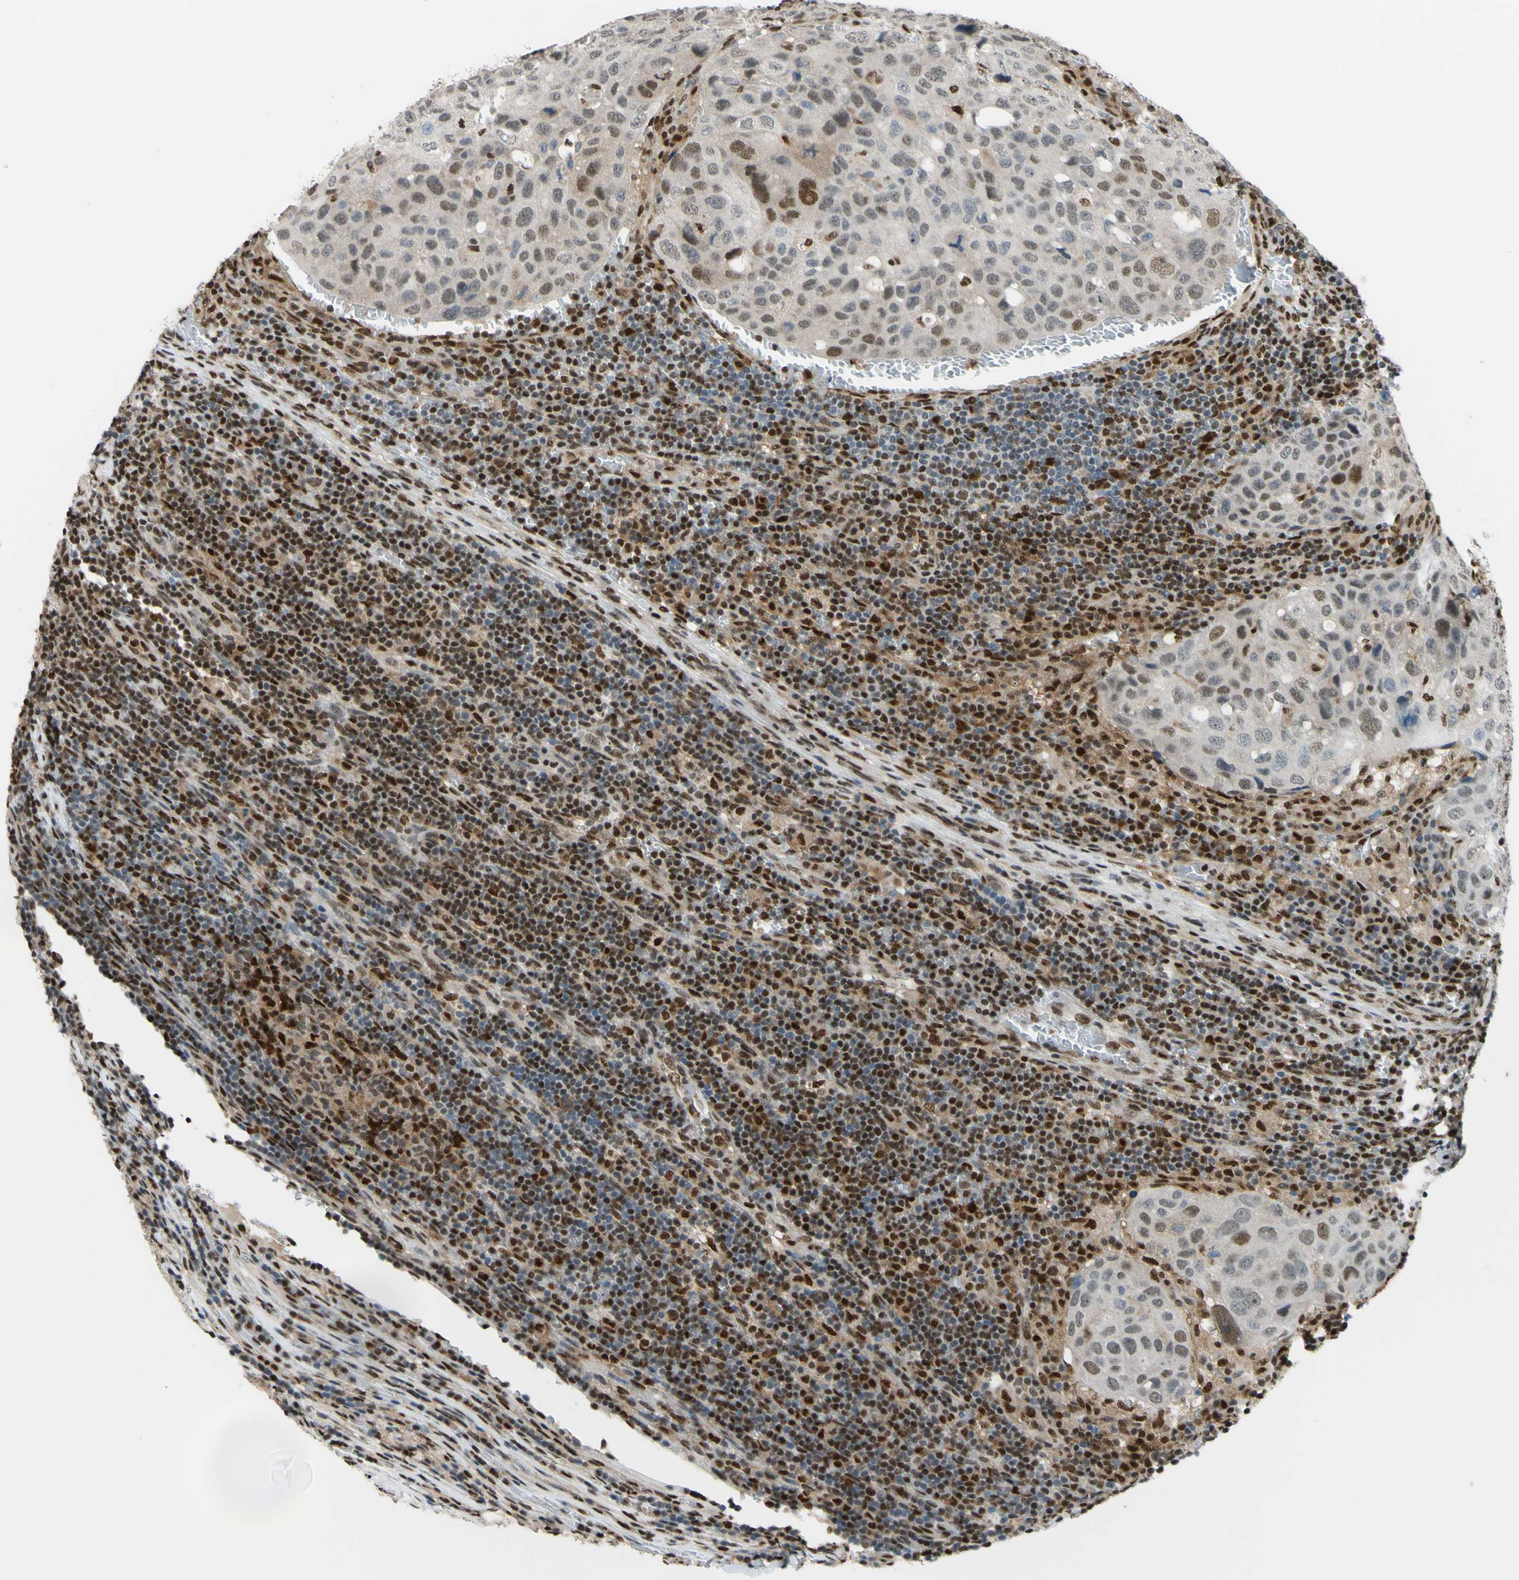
{"staining": {"intensity": "moderate", "quantity": "25%-75%", "location": "cytoplasmic/membranous,nuclear"}, "tissue": "urothelial cancer", "cell_type": "Tumor cells", "image_type": "cancer", "snomed": [{"axis": "morphology", "description": "Urothelial carcinoma, High grade"}, {"axis": "topography", "description": "Lymph node"}, {"axis": "topography", "description": "Urinary bladder"}], "caption": "Protein analysis of high-grade urothelial carcinoma tissue shows moderate cytoplasmic/membranous and nuclear staining in about 25%-75% of tumor cells. The staining was performed using DAB (3,3'-diaminobenzidine), with brown indicating positive protein expression. Nuclei are stained blue with hematoxylin.", "gene": "FKBP5", "patient": {"sex": "male", "age": 51}}